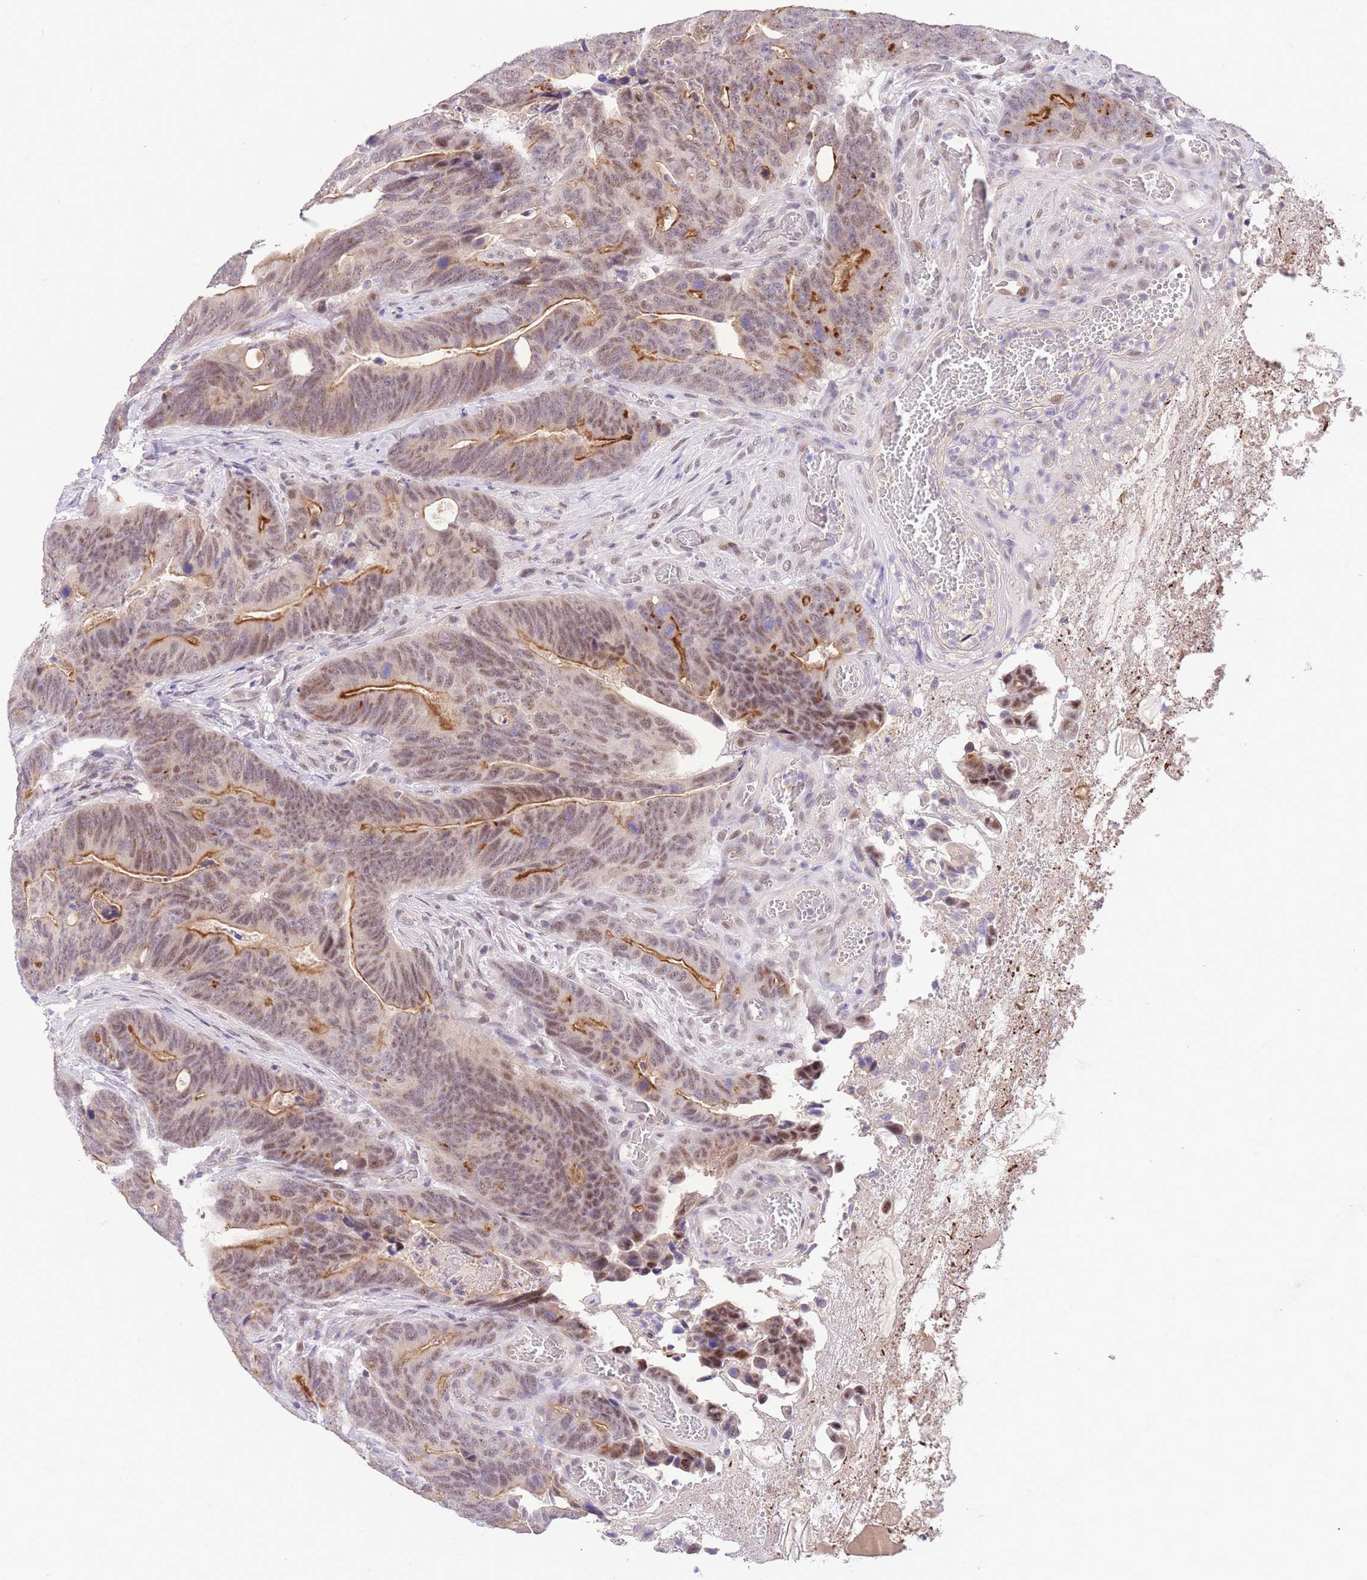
{"staining": {"intensity": "strong", "quantity": "<25%", "location": "cytoplasmic/membranous,nuclear"}, "tissue": "colorectal cancer", "cell_type": "Tumor cells", "image_type": "cancer", "snomed": [{"axis": "morphology", "description": "Adenocarcinoma, NOS"}, {"axis": "topography", "description": "Colon"}], "caption": "Immunohistochemistry (DAB (3,3'-diaminobenzidine)) staining of human colorectal adenocarcinoma shows strong cytoplasmic/membranous and nuclear protein expression in approximately <25% of tumor cells.", "gene": "SLC35F2", "patient": {"sex": "female", "age": 82}}